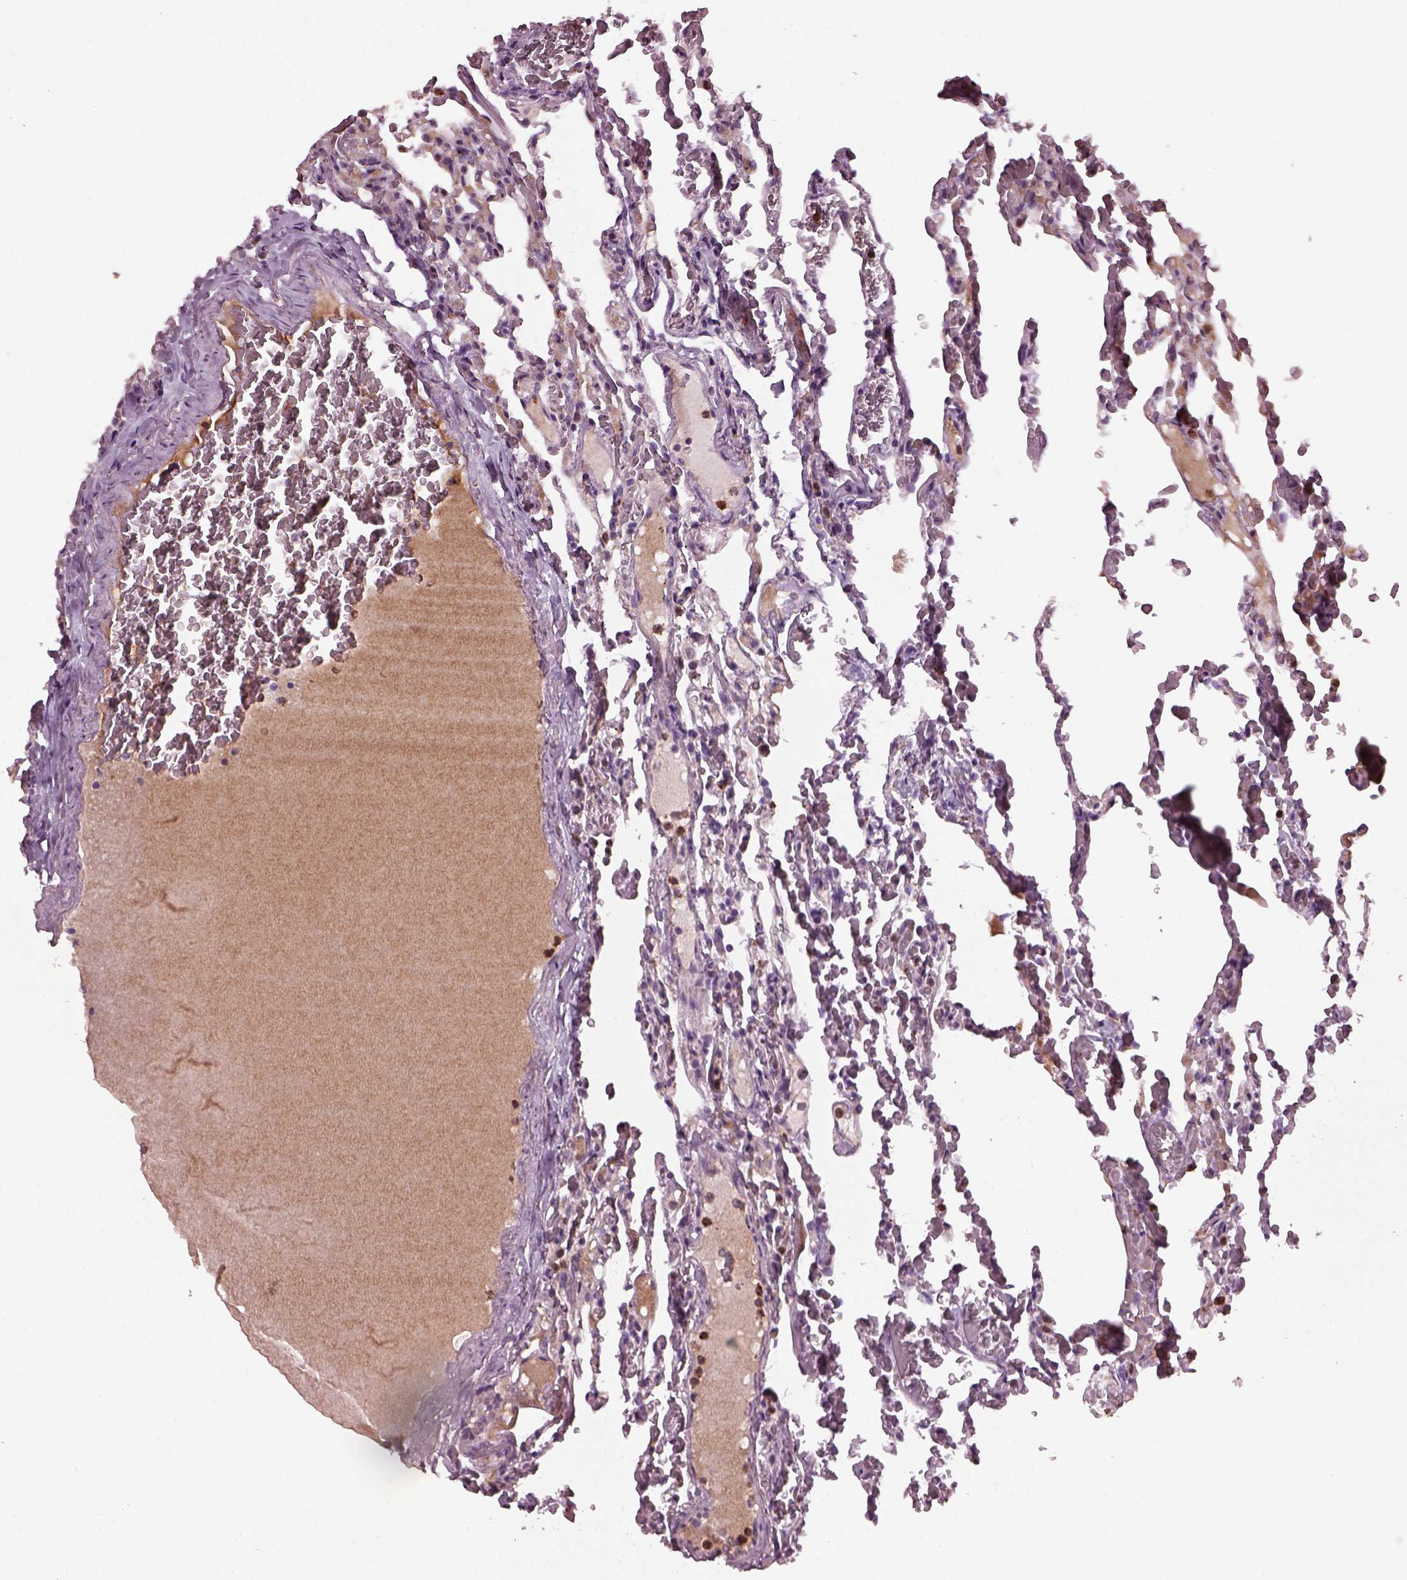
{"staining": {"intensity": "moderate", "quantity": "<25%", "location": "cytoplasmic/membranous"}, "tissue": "lung", "cell_type": "Alveolar cells", "image_type": "normal", "snomed": [{"axis": "morphology", "description": "Normal tissue, NOS"}, {"axis": "topography", "description": "Lung"}], "caption": "Lung stained for a protein (brown) exhibits moderate cytoplasmic/membranous positive positivity in about <25% of alveolar cells.", "gene": "RUFY3", "patient": {"sex": "female", "age": 43}}